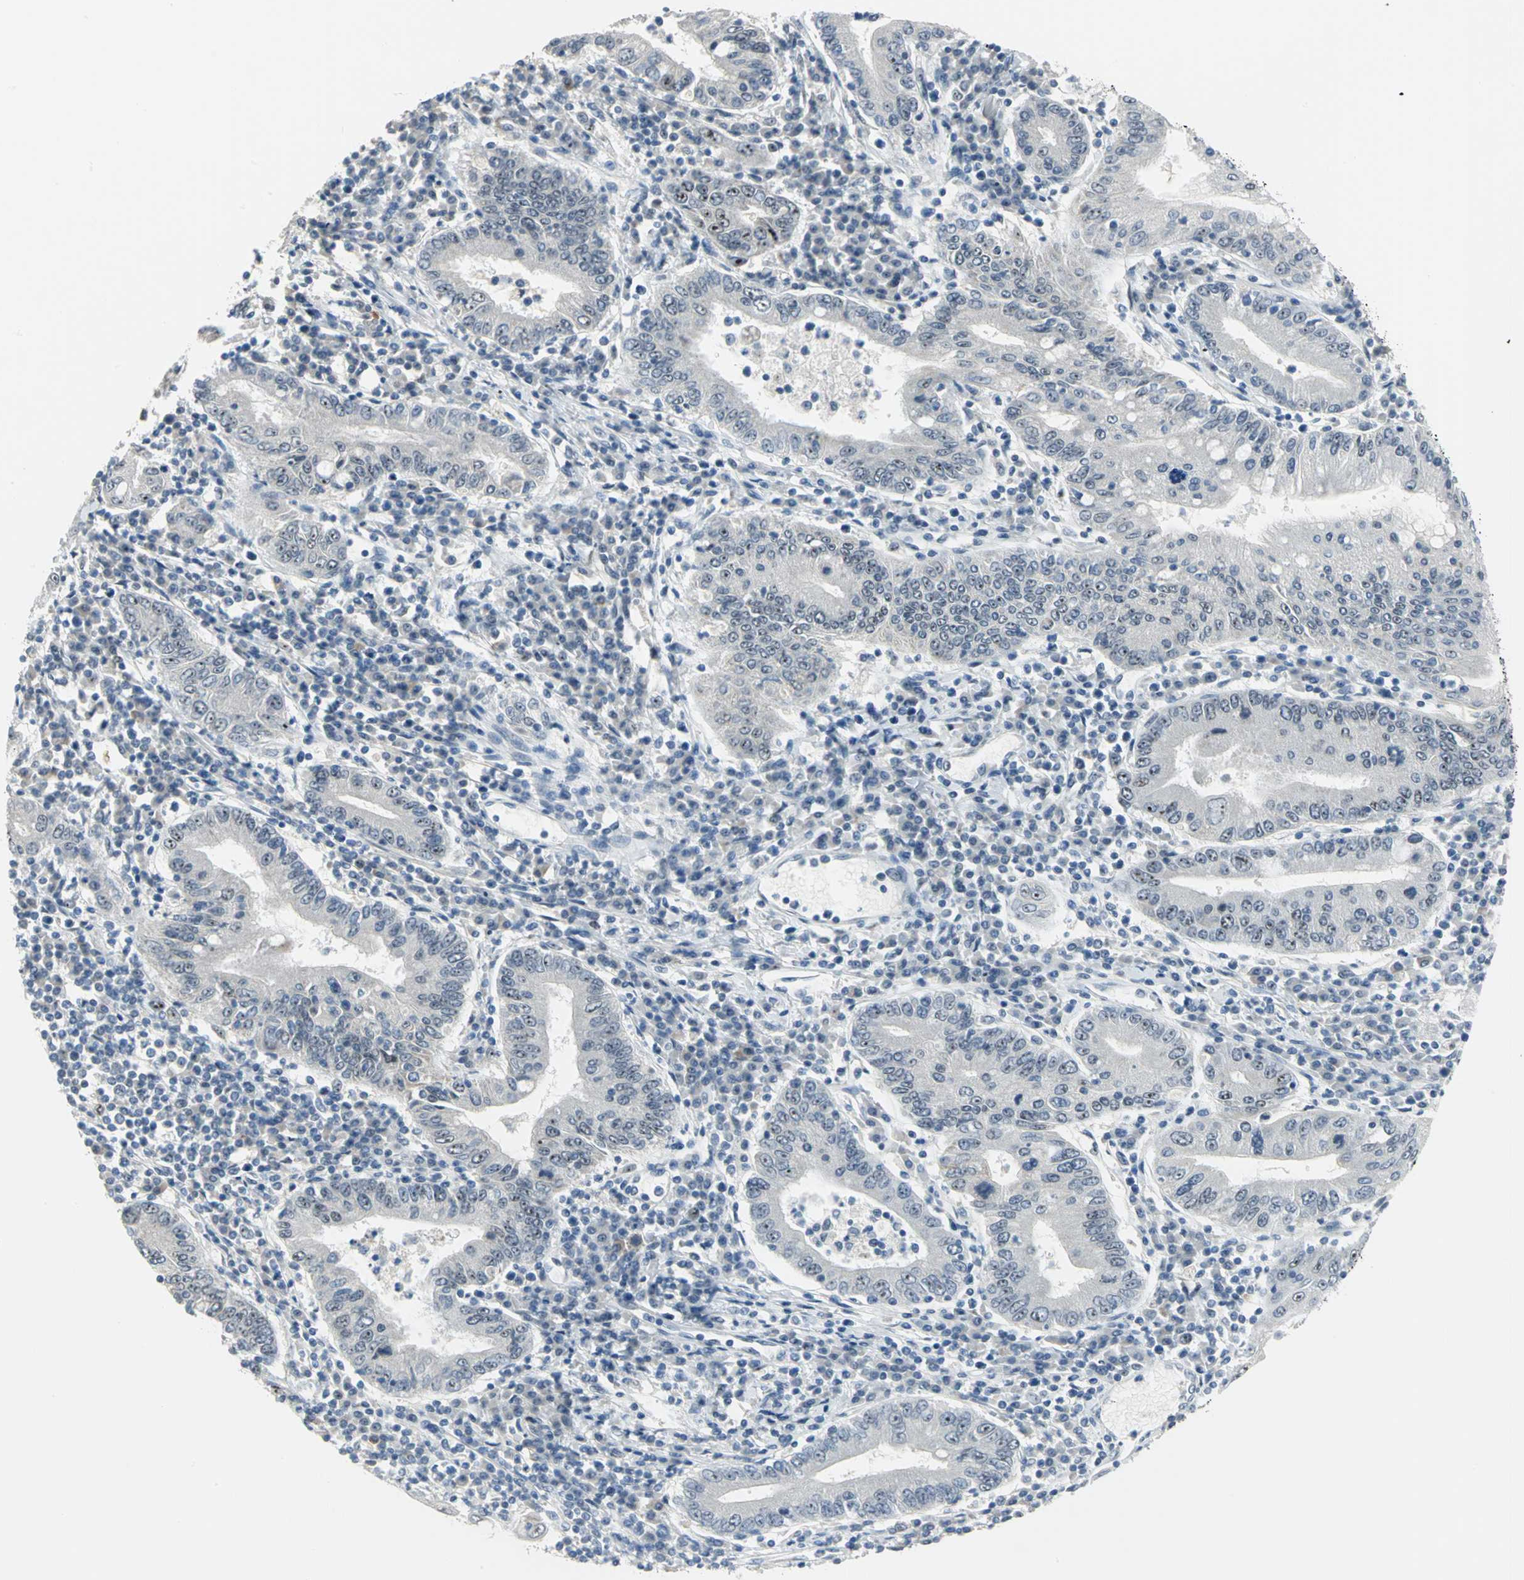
{"staining": {"intensity": "strong", "quantity": "25%-75%", "location": "nuclear"}, "tissue": "stomach cancer", "cell_type": "Tumor cells", "image_type": "cancer", "snomed": [{"axis": "morphology", "description": "Normal tissue, NOS"}, {"axis": "morphology", "description": "Adenocarcinoma, NOS"}, {"axis": "topography", "description": "Esophagus"}, {"axis": "topography", "description": "Stomach, upper"}, {"axis": "topography", "description": "Peripheral nerve tissue"}], "caption": "Strong nuclear protein expression is seen in approximately 25%-75% of tumor cells in stomach cancer. (DAB = brown stain, brightfield microscopy at high magnification).", "gene": "MYBBP1A", "patient": {"sex": "male", "age": 62}}